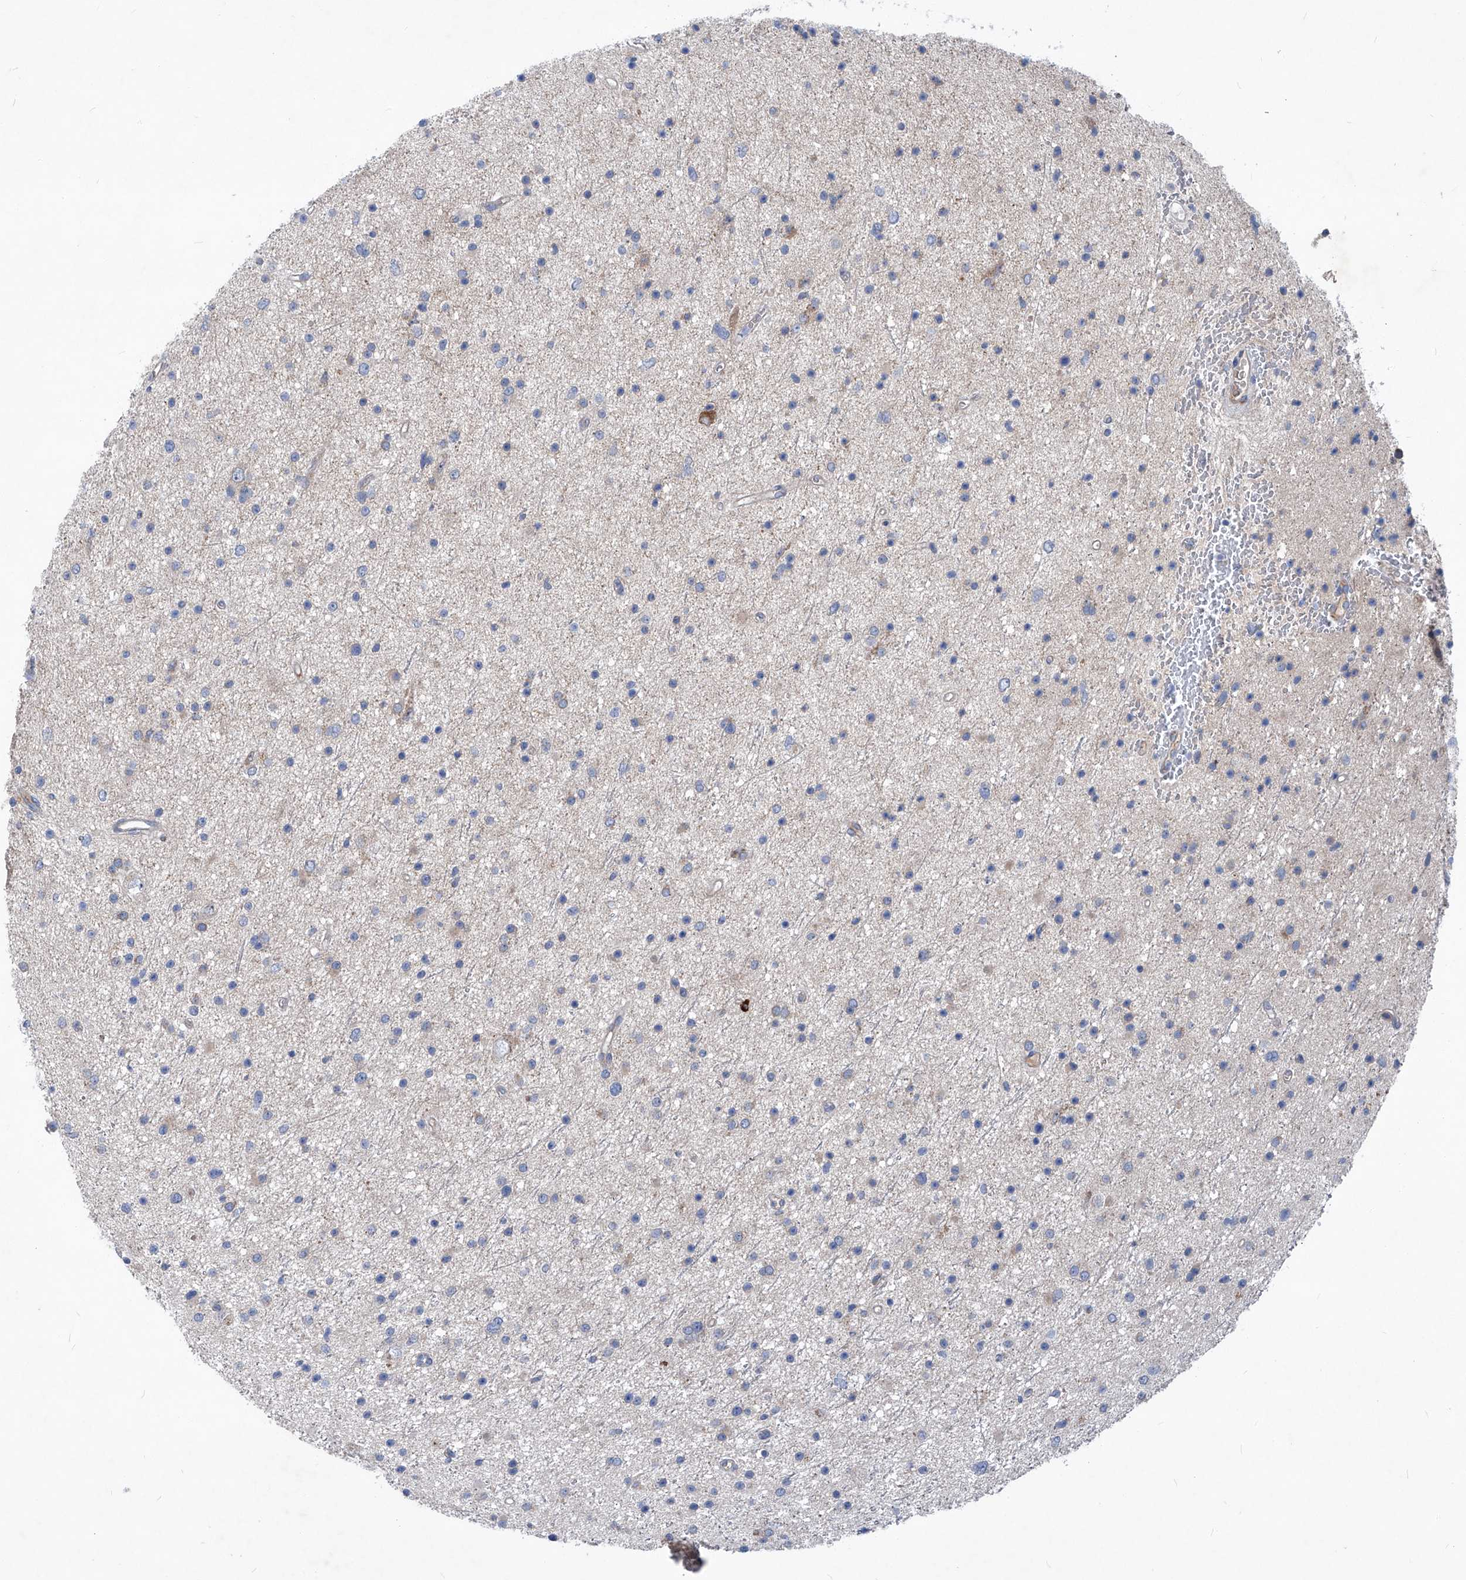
{"staining": {"intensity": "negative", "quantity": "none", "location": "none"}, "tissue": "glioma", "cell_type": "Tumor cells", "image_type": "cancer", "snomed": [{"axis": "morphology", "description": "Glioma, malignant, Low grade"}, {"axis": "topography", "description": "Cerebral cortex"}], "caption": "Immunohistochemistry (IHC) photomicrograph of neoplastic tissue: malignant low-grade glioma stained with DAB (3,3'-diaminobenzidine) displays no significant protein staining in tumor cells. (Brightfield microscopy of DAB immunohistochemistry (IHC) at high magnification).", "gene": "EPHA8", "patient": {"sex": "female", "age": 39}}